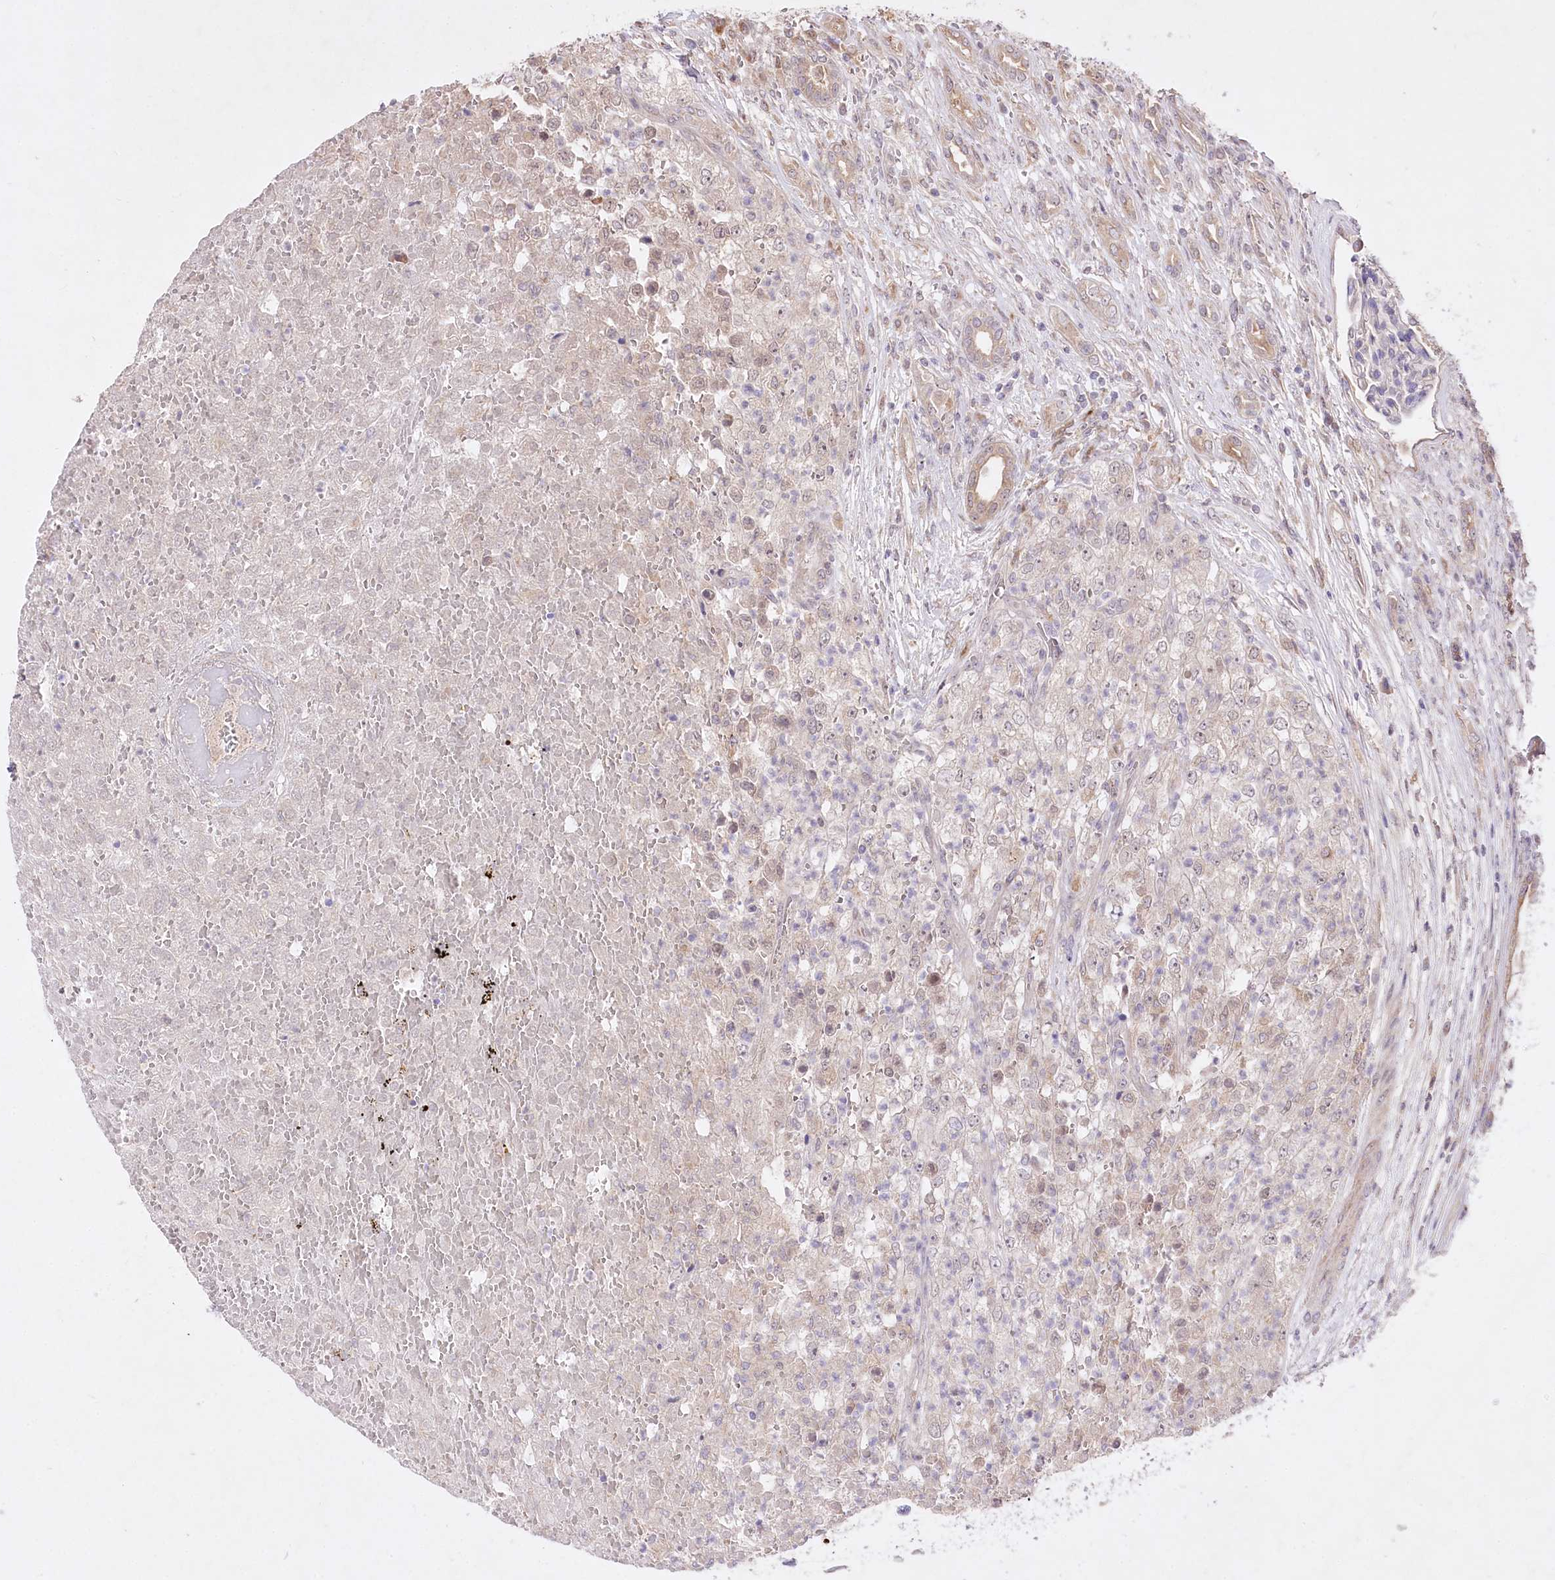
{"staining": {"intensity": "weak", "quantity": "25%-75%", "location": "cytoplasmic/membranous"}, "tissue": "renal cancer", "cell_type": "Tumor cells", "image_type": "cancer", "snomed": [{"axis": "morphology", "description": "Adenocarcinoma, NOS"}, {"axis": "topography", "description": "Kidney"}], "caption": "Protein analysis of renal cancer tissue reveals weak cytoplasmic/membranous positivity in approximately 25%-75% of tumor cells.", "gene": "HELT", "patient": {"sex": "female", "age": 54}}